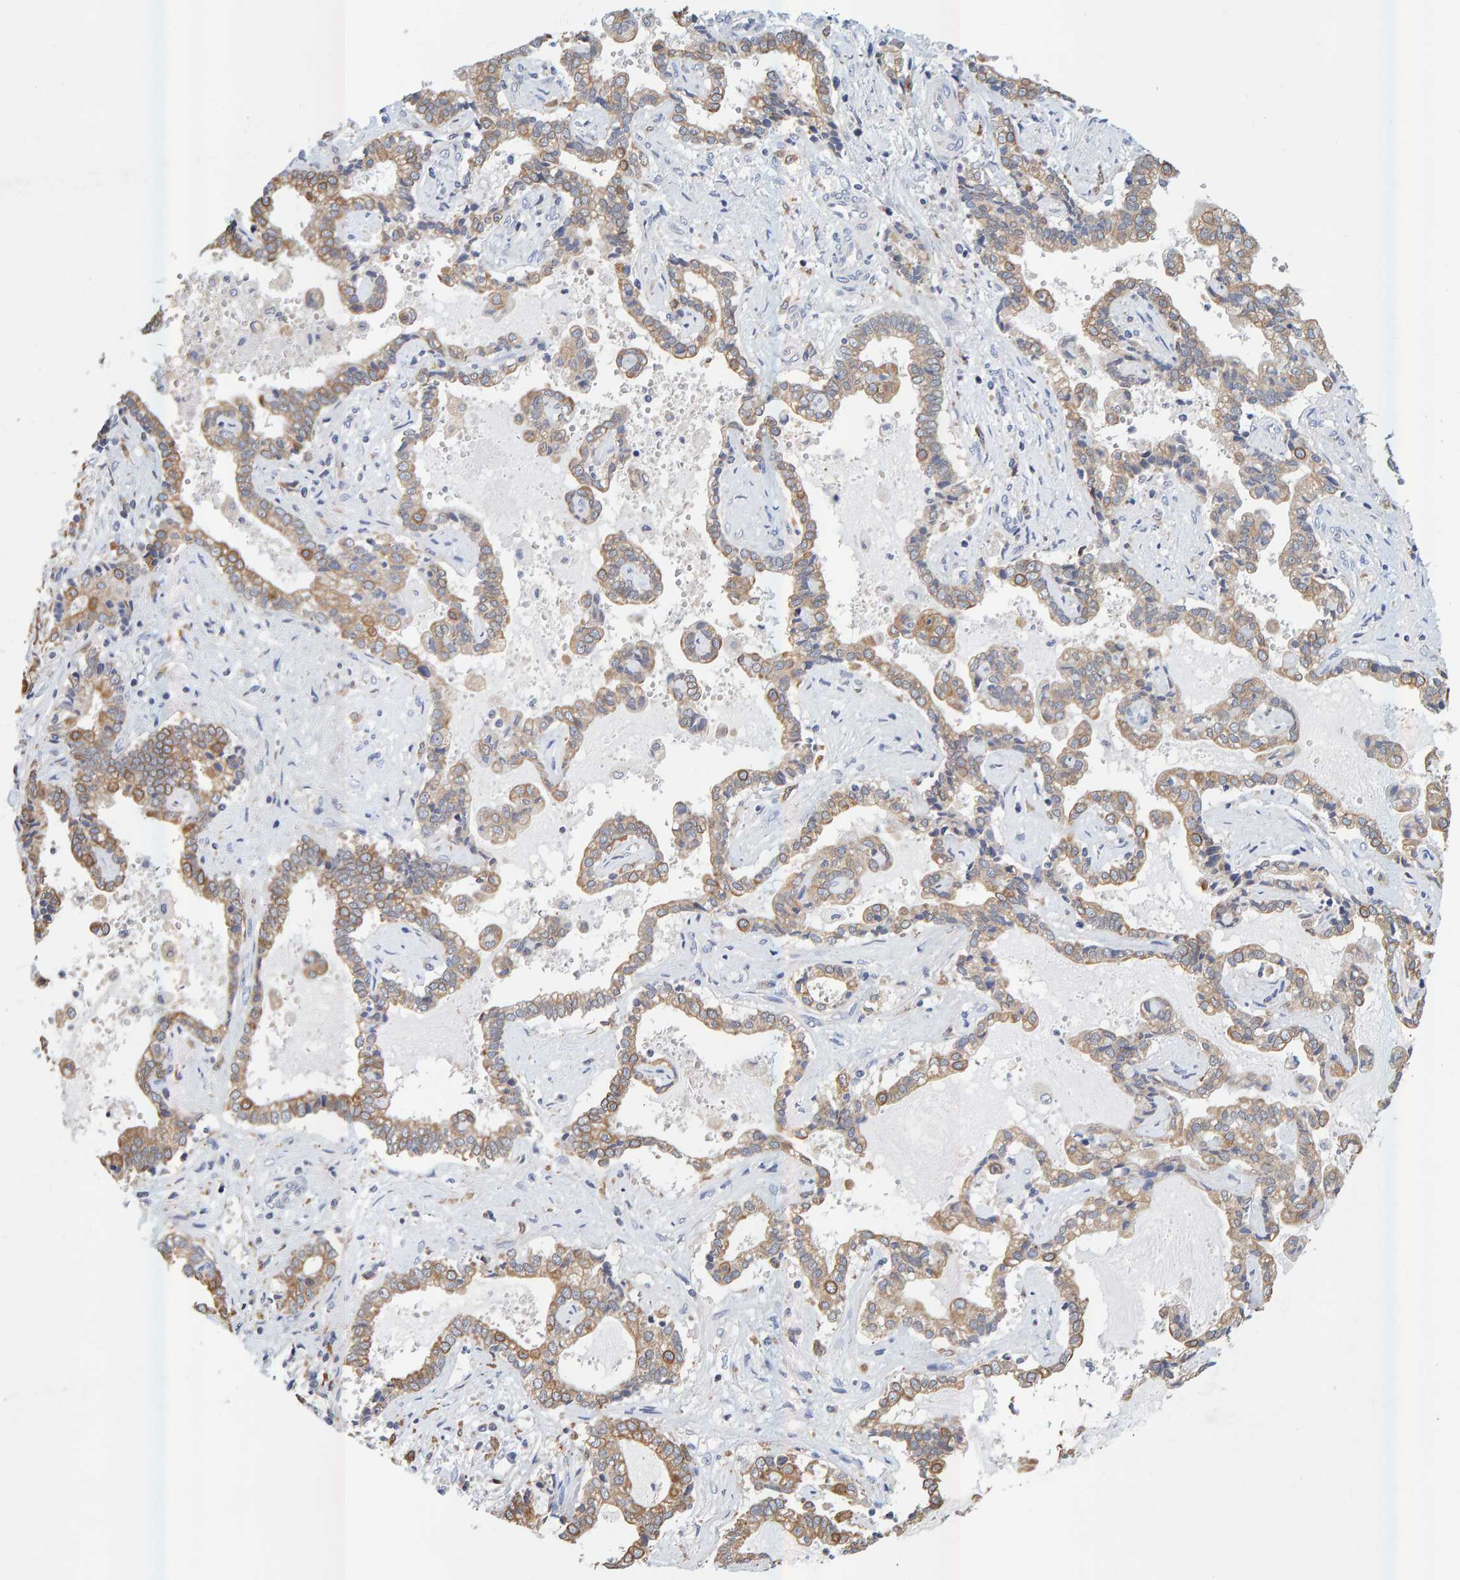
{"staining": {"intensity": "moderate", "quantity": ">75%", "location": "cytoplasmic/membranous"}, "tissue": "liver cancer", "cell_type": "Tumor cells", "image_type": "cancer", "snomed": [{"axis": "morphology", "description": "Cholangiocarcinoma"}, {"axis": "topography", "description": "Liver"}], "caption": "An image showing moderate cytoplasmic/membranous expression in approximately >75% of tumor cells in cholangiocarcinoma (liver), as visualized by brown immunohistochemical staining.", "gene": "SGPL1", "patient": {"sex": "male", "age": 57}}